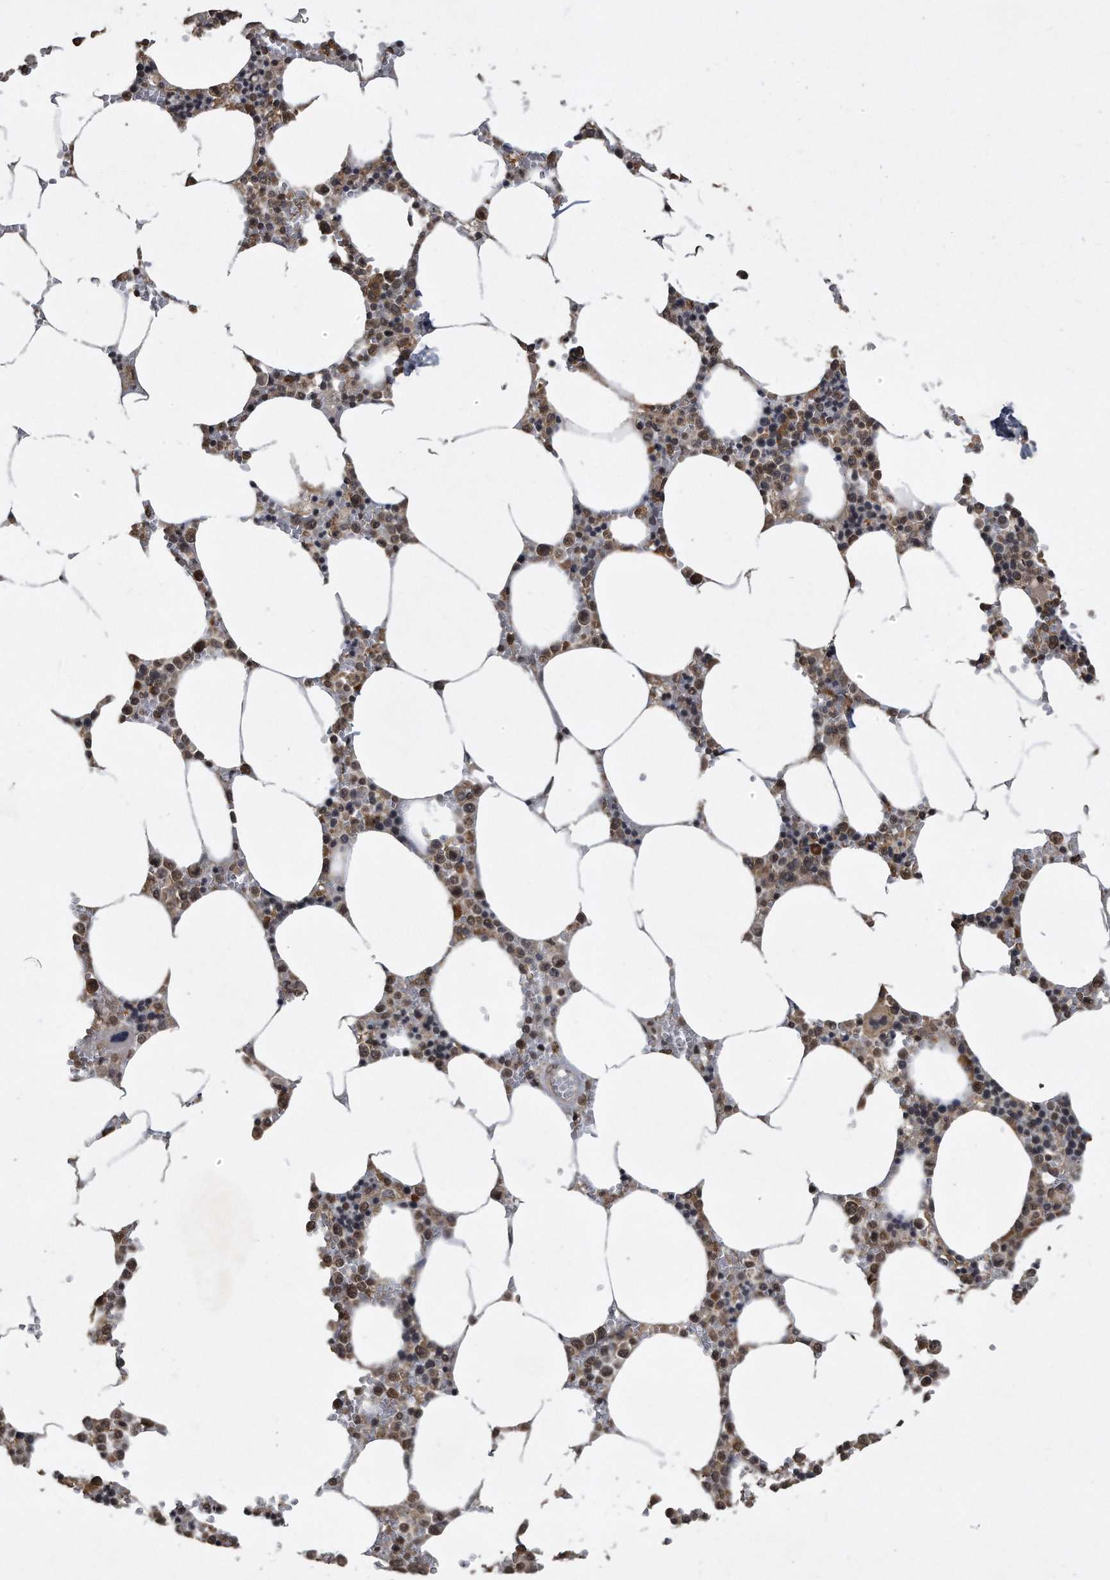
{"staining": {"intensity": "moderate", "quantity": ">75%", "location": "cytoplasmic/membranous,nuclear"}, "tissue": "bone marrow", "cell_type": "Hematopoietic cells", "image_type": "normal", "snomed": [{"axis": "morphology", "description": "Normal tissue, NOS"}, {"axis": "topography", "description": "Bone marrow"}], "caption": "Moderate cytoplasmic/membranous,nuclear expression is identified in approximately >75% of hematopoietic cells in normal bone marrow.", "gene": "CRYZL1", "patient": {"sex": "male", "age": 70}}